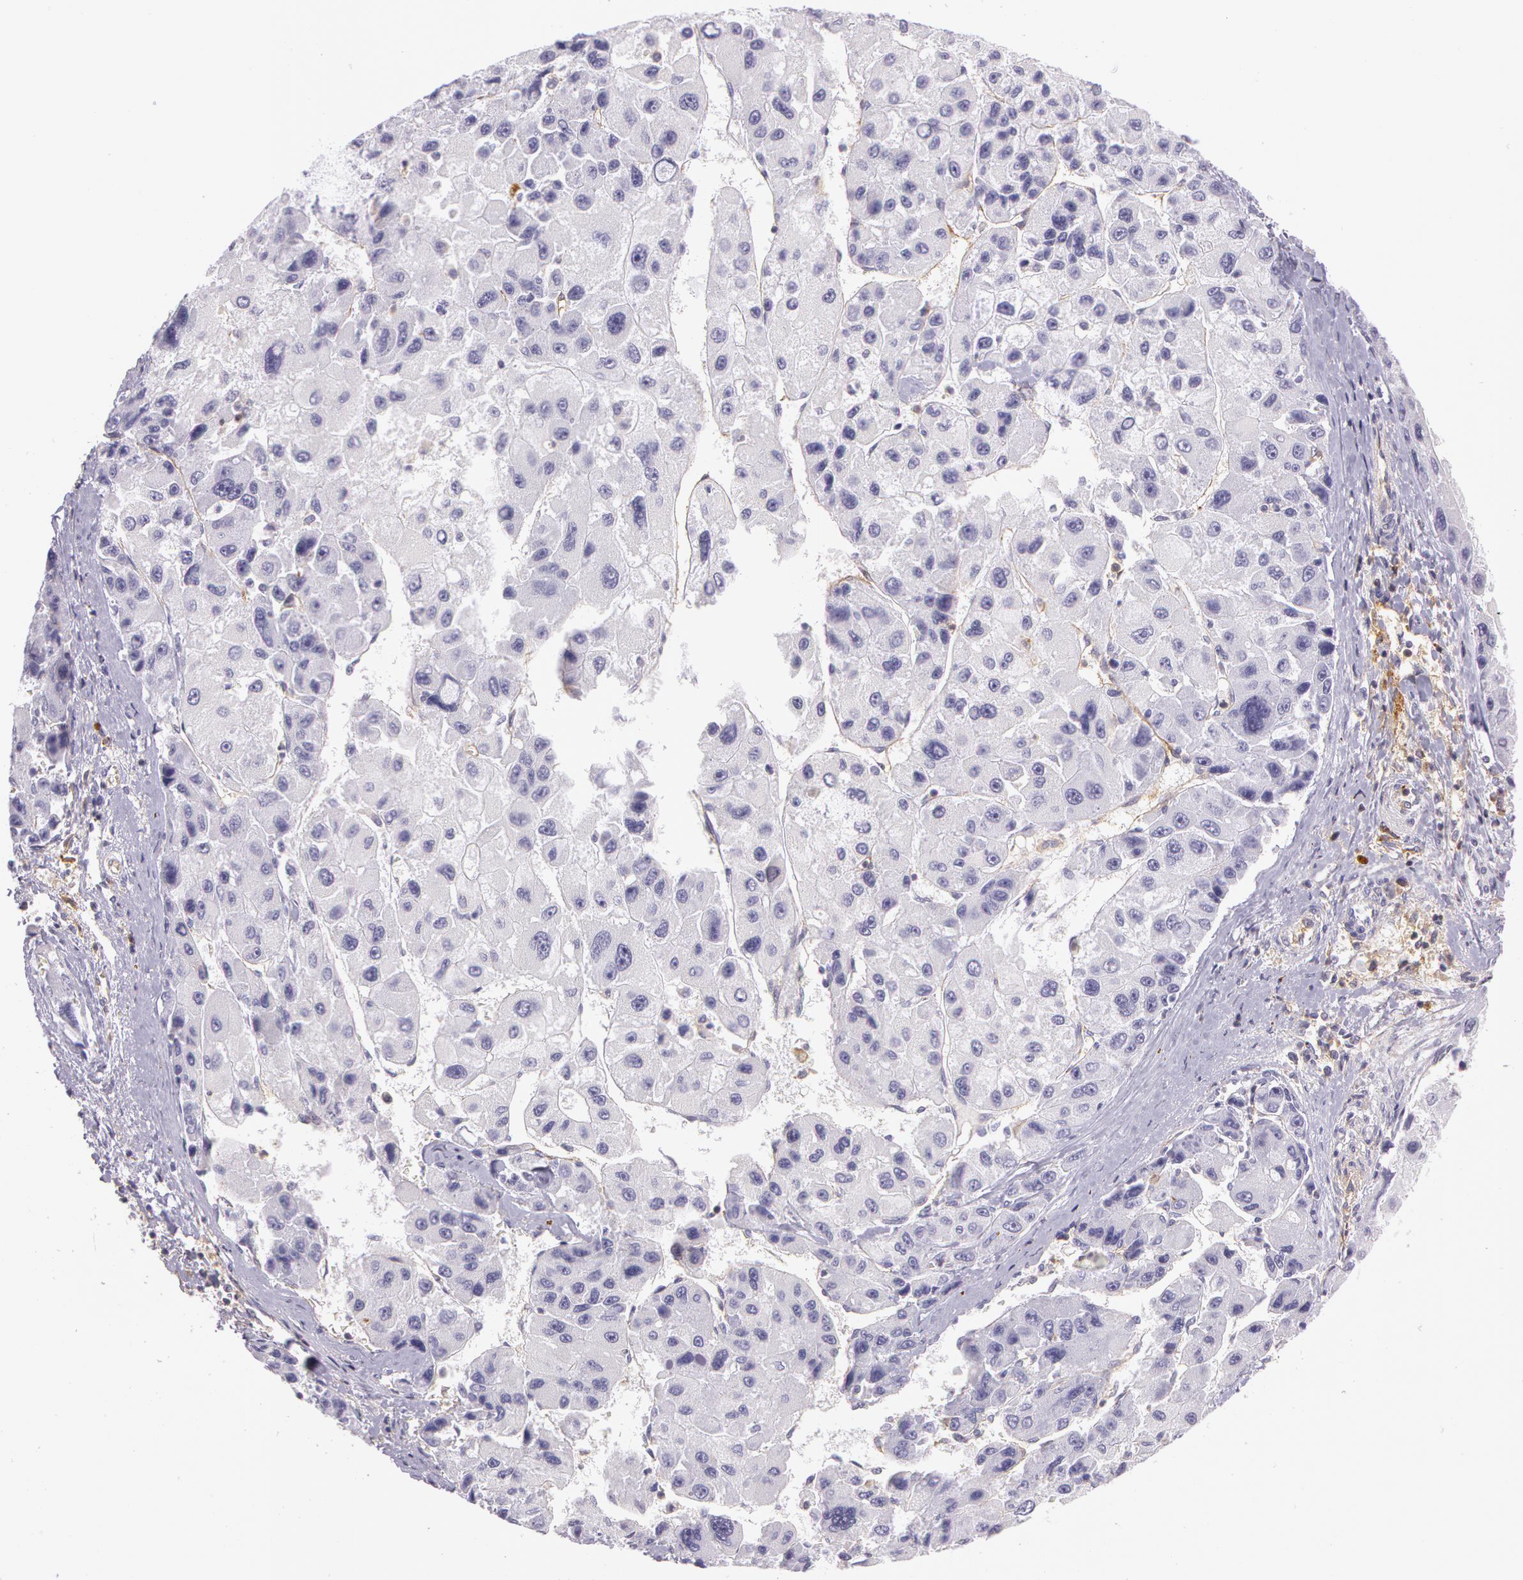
{"staining": {"intensity": "negative", "quantity": "none", "location": "none"}, "tissue": "liver cancer", "cell_type": "Tumor cells", "image_type": "cancer", "snomed": [{"axis": "morphology", "description": "Carcinoma, Hepatocellular, NOS"}, {"axis": "topography", "description": "Liver"}], "caption": "An image of human liver cancer (hepatocellular carcinoma) is negative for staining in tumor cells.", "gene": "LY75", "patient": {"sex": "male", "age": 64}}